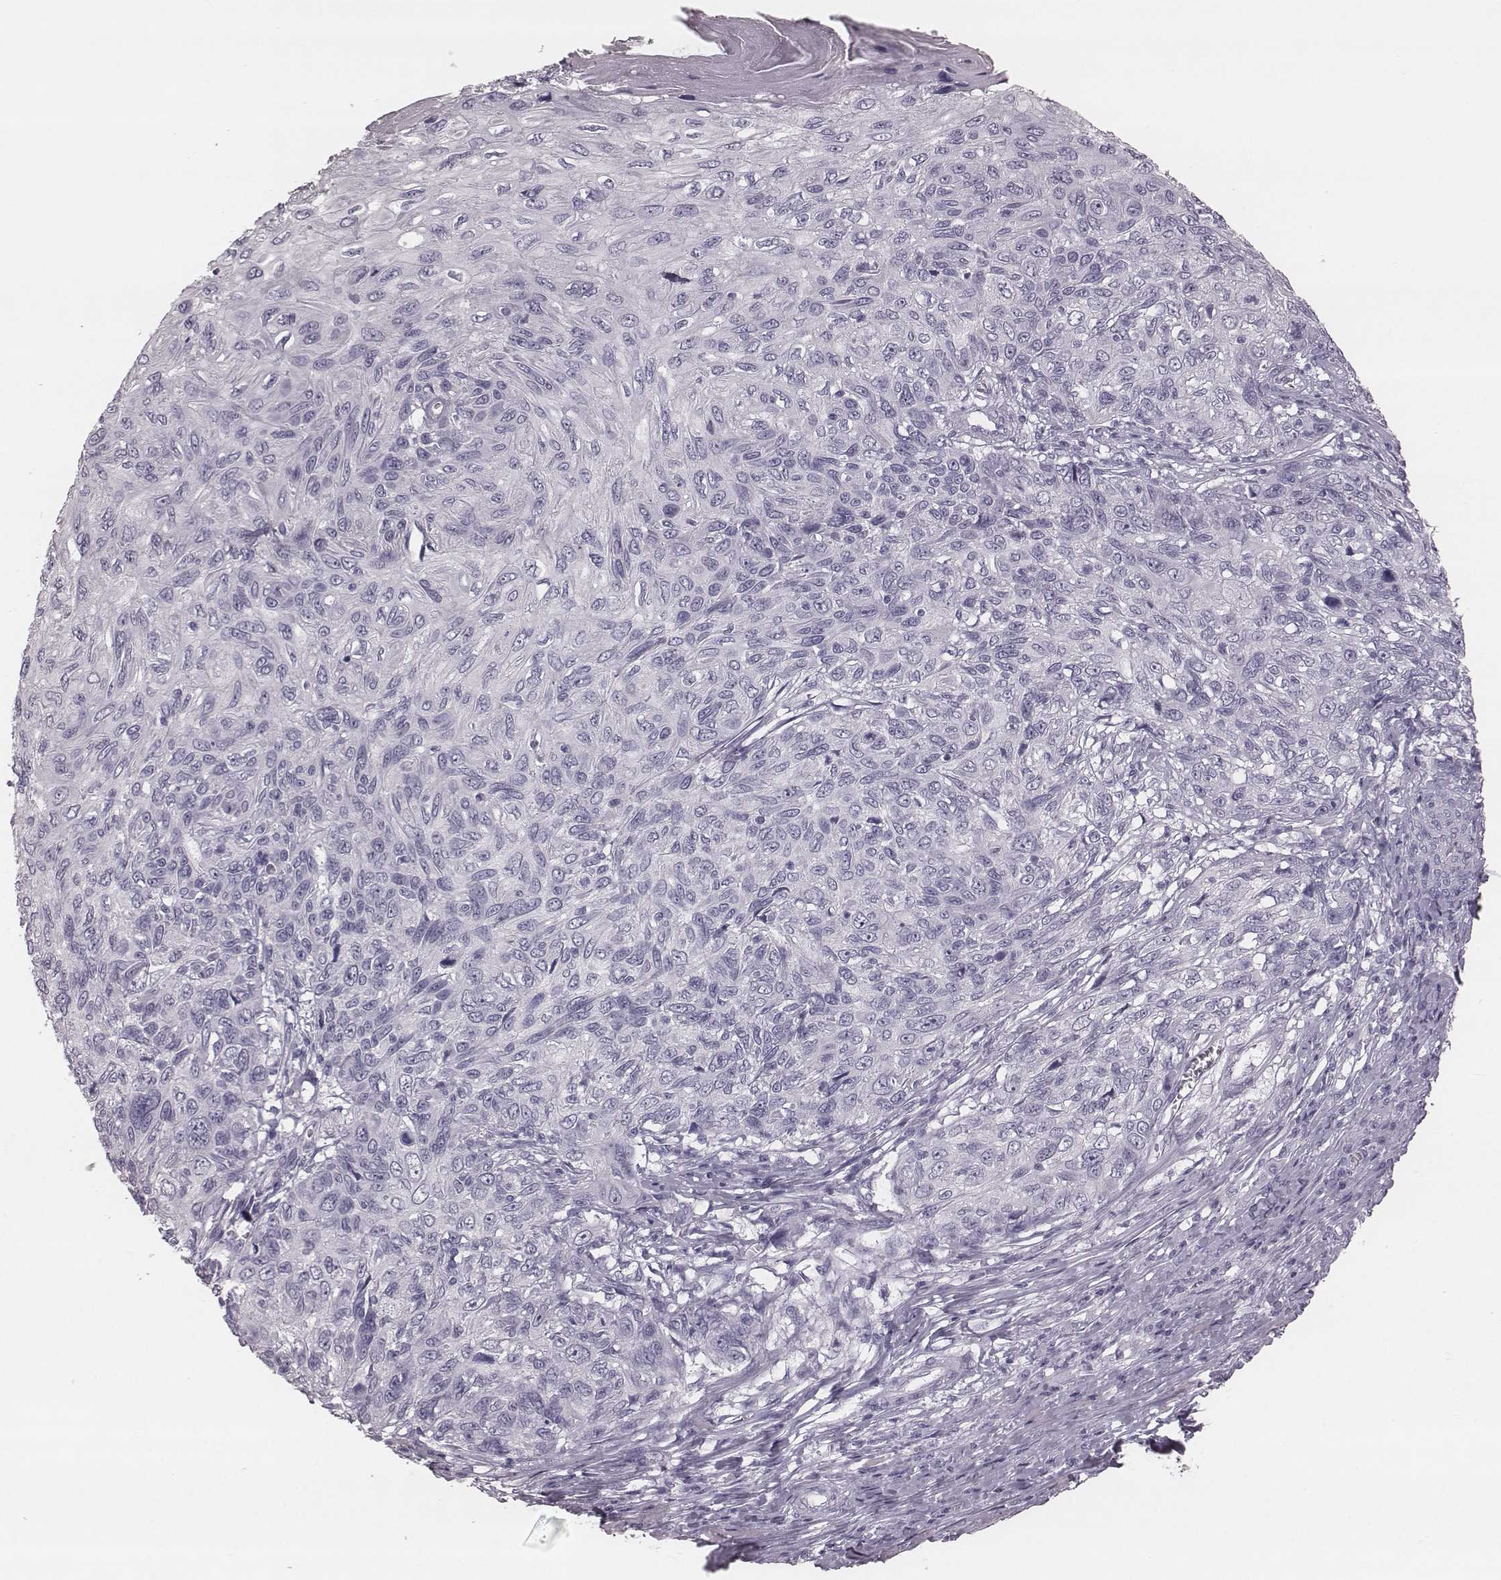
{"staining": {"intensity": "negative", "quantity": "none", "location": "none"}, "tissue": "skin cancer", "cell_type": "Tumor cells", "image_type": "cancer", "snomed": [{"axis": "morphology", "description": "Squamous cell carcinoma, NOS"}, {"axis": "topography", "description": "Skin"}], "caption": "This is an immunohistochemistry (IHC) micrograph of human skin cancer. There is no staining in tumor cells.", "gene": "KRT74", "patient": {"sex": "male", "age": 92}}